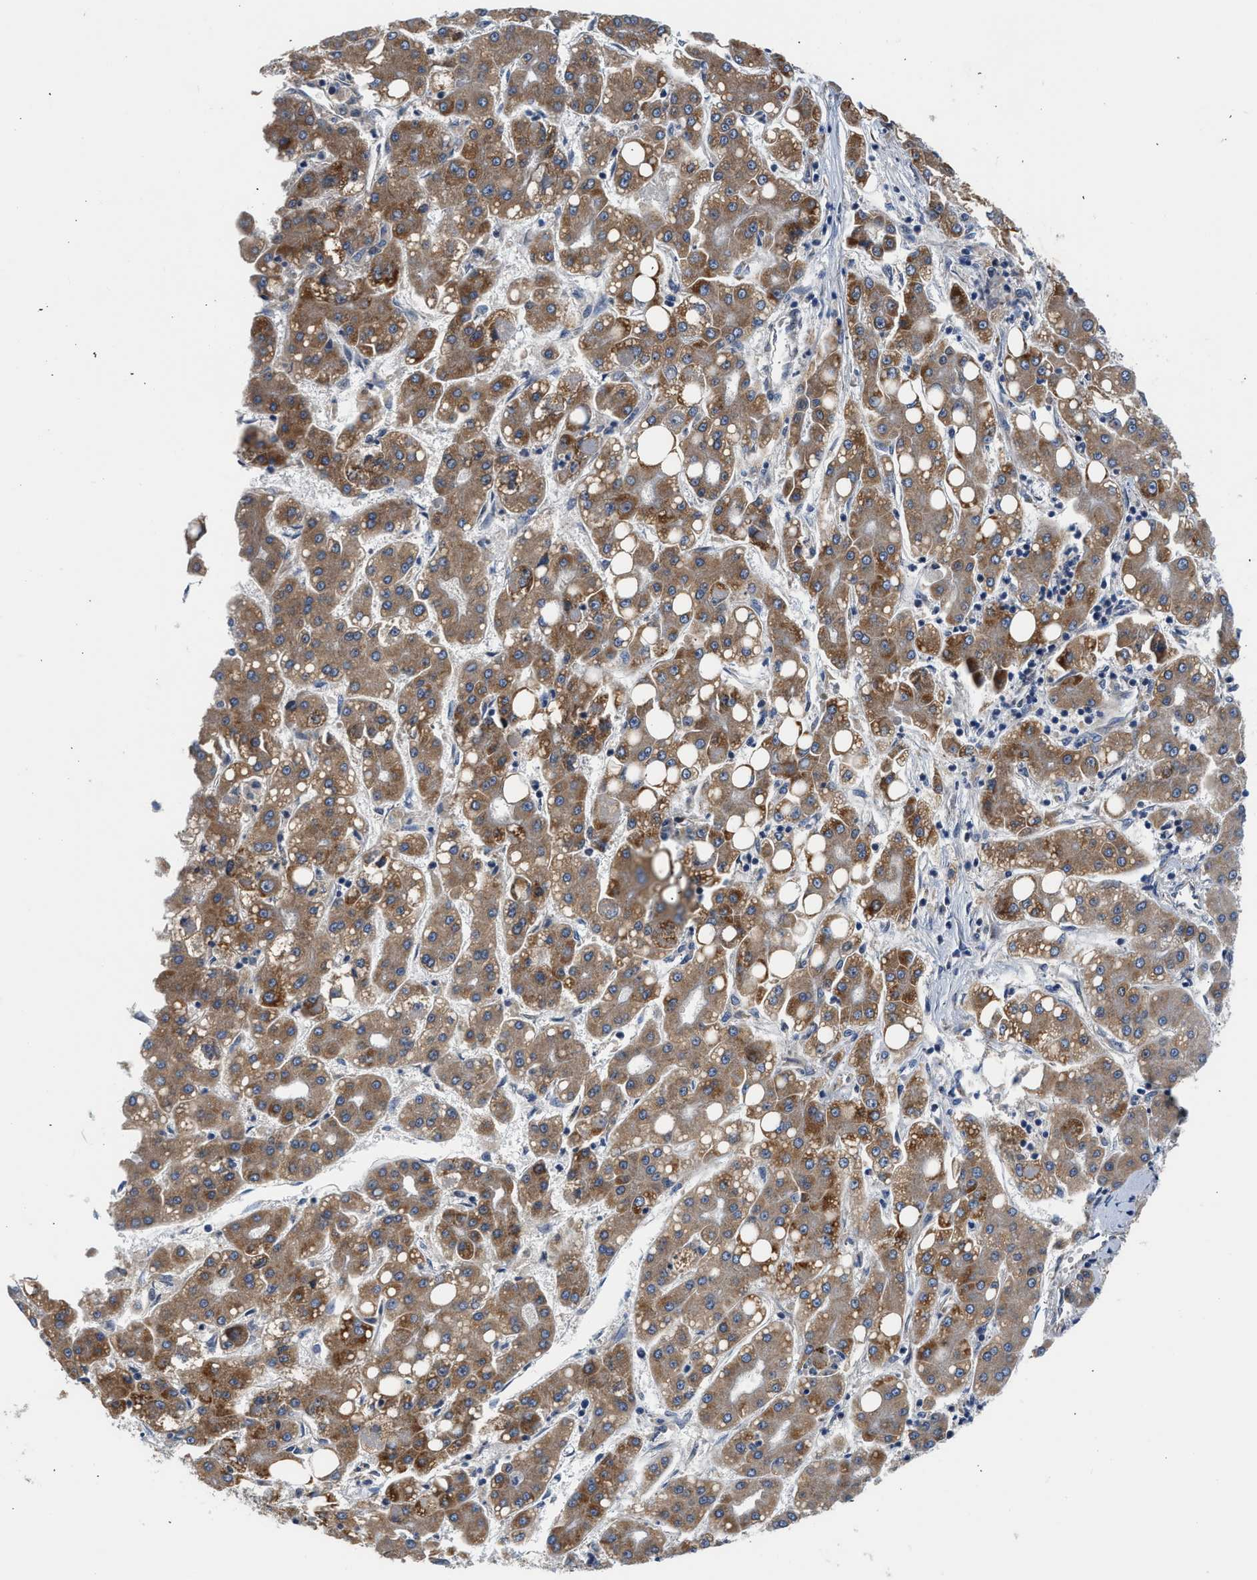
{"staining": {"intensity": "moderate", "quantity": ">75%", "location": "cytoplasmic/membranous"}, "tissue": "liver cancer", "cell_type": "Tumor cells", "image_type": "cancer", "snomed": [{"axis": "morphology", "description": "Carcinoma, Hepatocellular, NOS"}, {"axis": "topography", "description": "Liver"}], "caption": "Brown immunohistochemical staining in human liver cancer (hepatocellular carcinoma) reveals moderate cytoplasmic/membranous expression in about >75% of tumor cells.", "gene": "POLG2", "patient": {"sex": "male", "age": 65}}